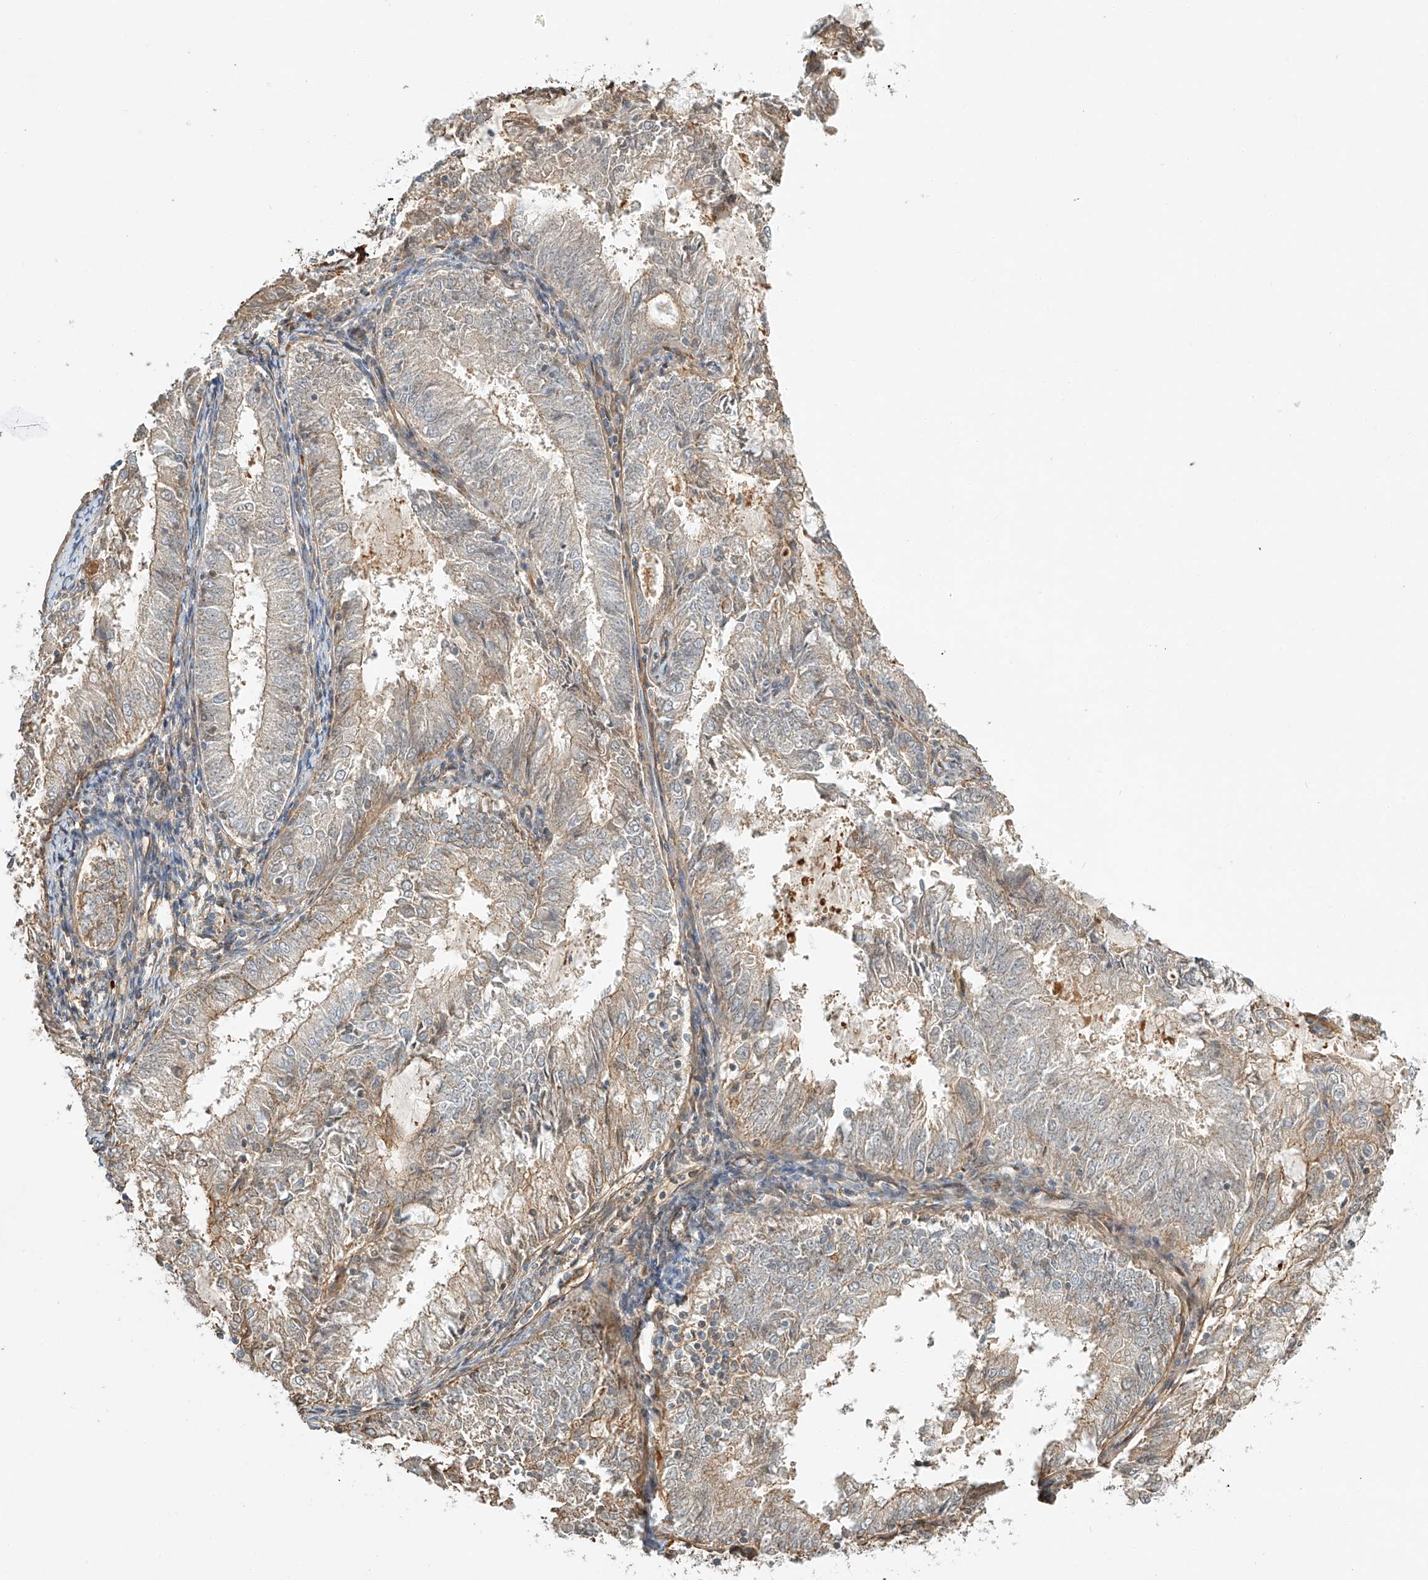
{"staining": {"intensity": "moderate", "quantity": "25%-75%", "location": "cytoplasmic/membranous"}, "tissue": "endometrial cancer", "cell_type": "Tumor cells", "image_type": "cancer", "snomed": [{"axis": "morphology", "description": "Adenocarcinoma, NOS"}, {"axis": "topography", "description": "Endometrium"}], "caption": "There is medium levels of moderate cytoplasmic/membranous staining in tumor cells of endometrial adenocarcinoma, as demonstrated by immunohistochemical staining (brown color).", "gene": "CSMD3", "patient": {"sex": "female", "age": 57}}